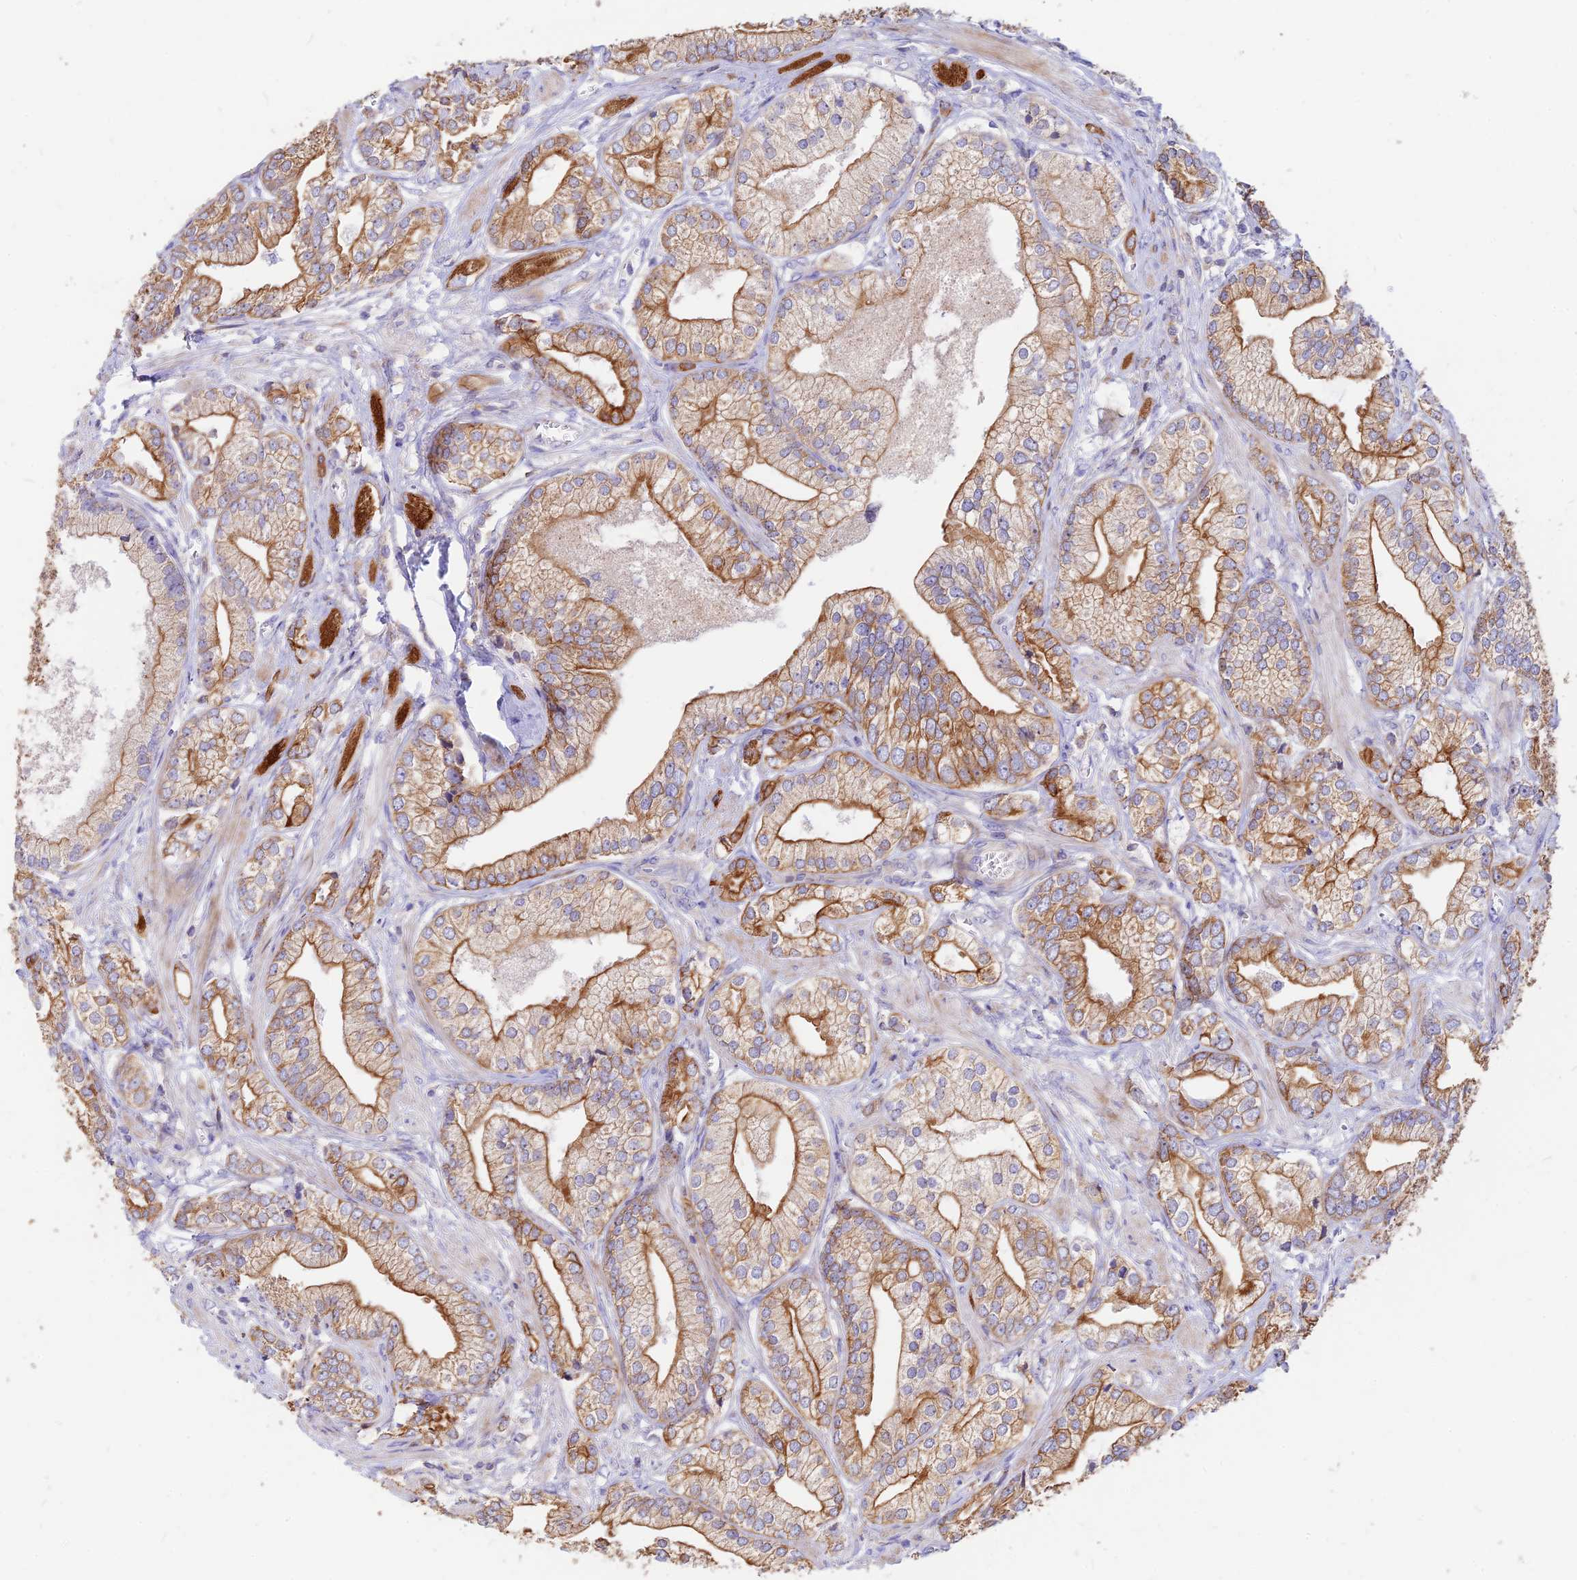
{"staining": {"intensity": "moderate", "quantity": ">75%", "location": "cytoplasmic/membranous"}, "tissue": "prostate cancer", "cell_type": "Tumor cells", "image_type": "cancer", "snomed": [{"axis": "morphology", "description": "Adenocarcinoma, High grade"}, {"axis": "topography", "description": "Prostate"}], "caption": "A brown stain shows moderate cytoplasmic/membranous positivity of a protein in prostate cancer tumor cells. (IHC, brightfield microscopy, high magnification).", "gene": "DENND2D", "patient": {"sex": "male", "age": 50}}